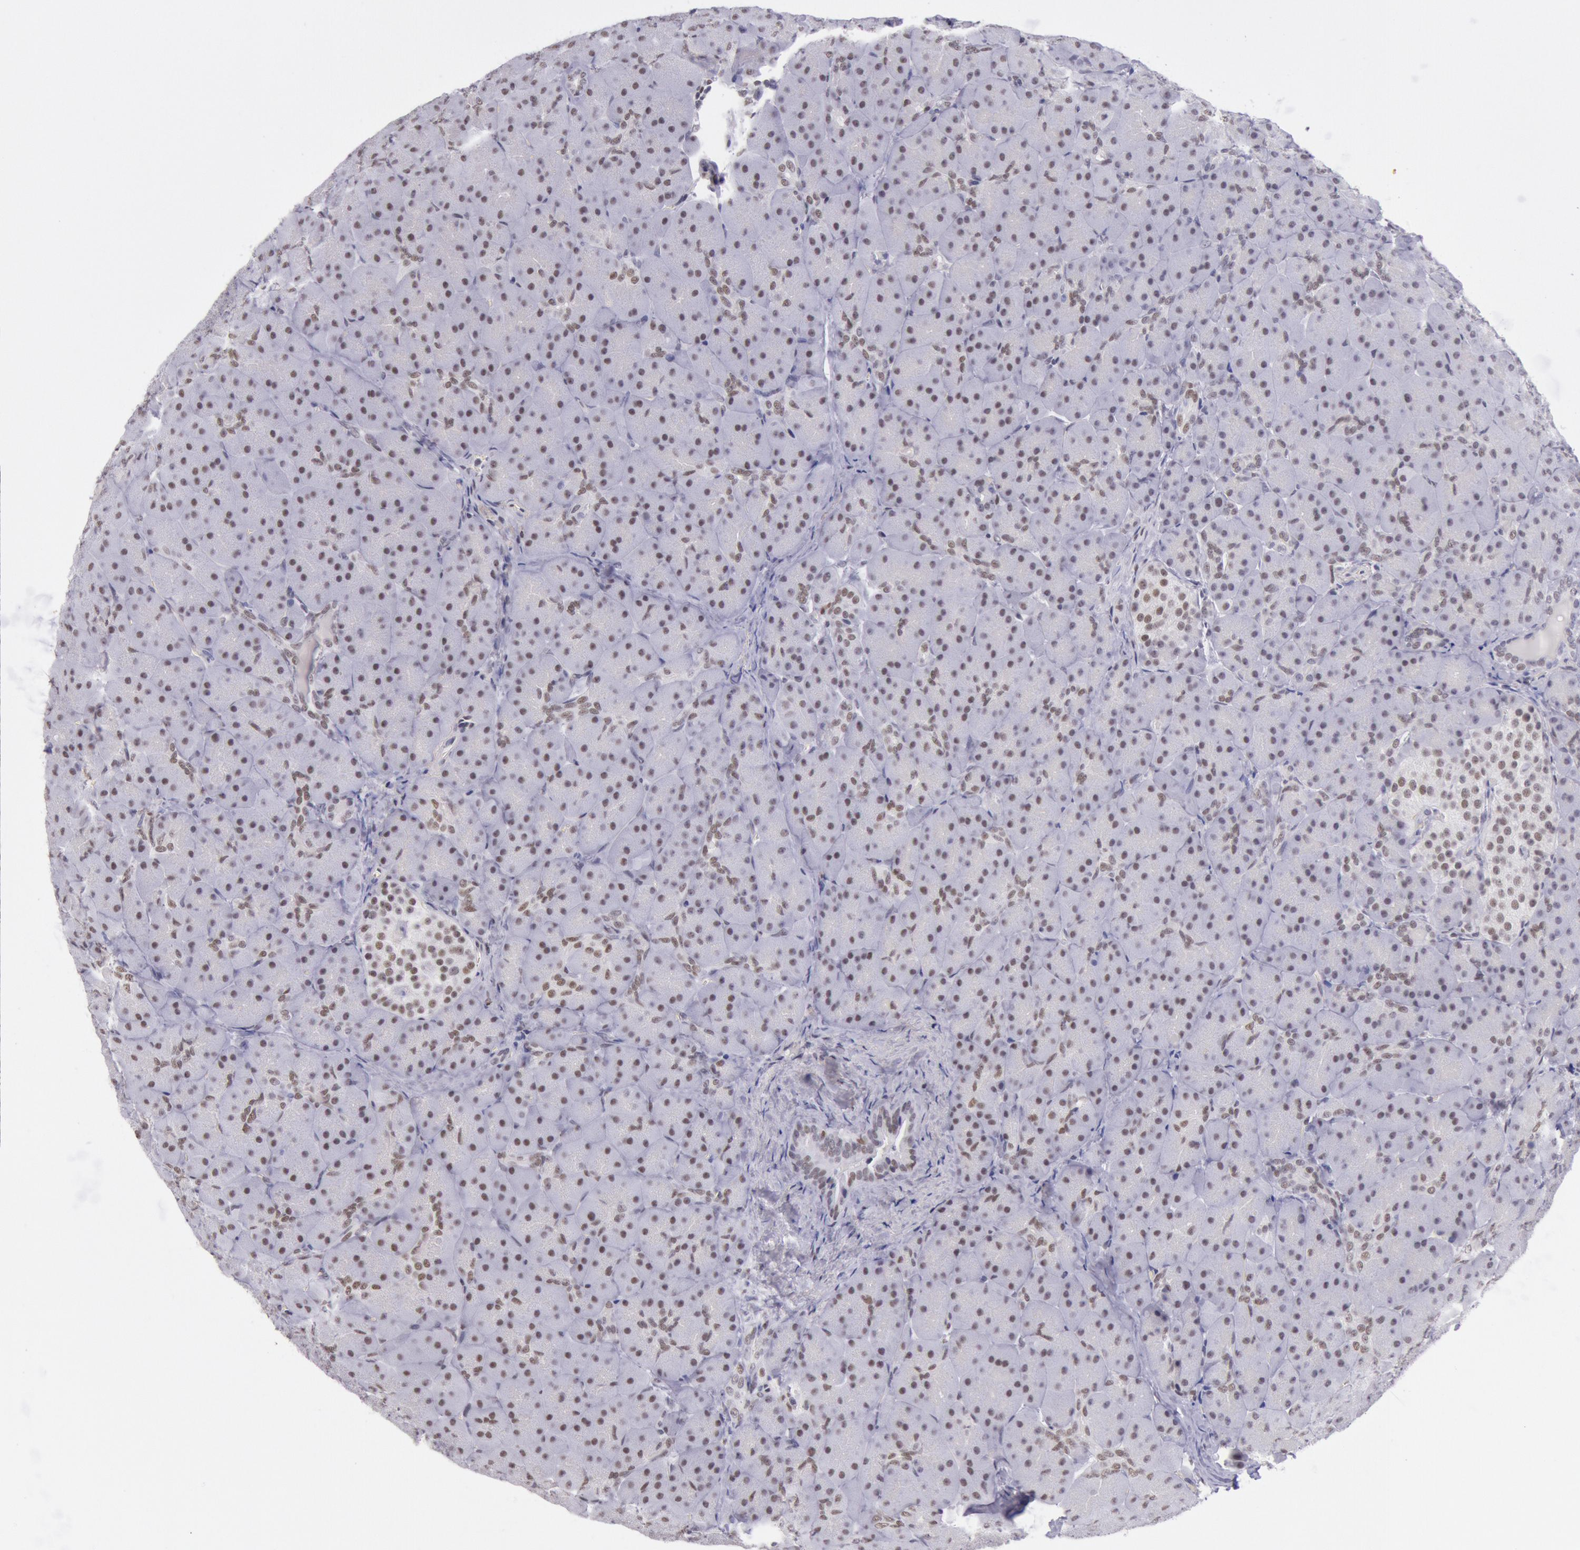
{"staining": {"intensity": "weak", "quantity": "25%-75%", "location": "nuclear"}, "tissue": "pancreas", "cell_type": "Exocrine glandular cells", "image_type": "normal", "snomed": [{"axis": "morphology", "description": "Normal tissue, NOS"}, {"axis": "topography", "description": "Pancreas"}], "caption": "Protein staining of unremarkable pancreas displays weak nuclear staining in approximately 25%-75% of exocrine glandular cells. The staining was performed using DAB, with brown indicating positive protein expression. Nuclei are stained blue with hematoxylin.", "gene": "TASL", "patient": {"sex": "male", "age": 66}}